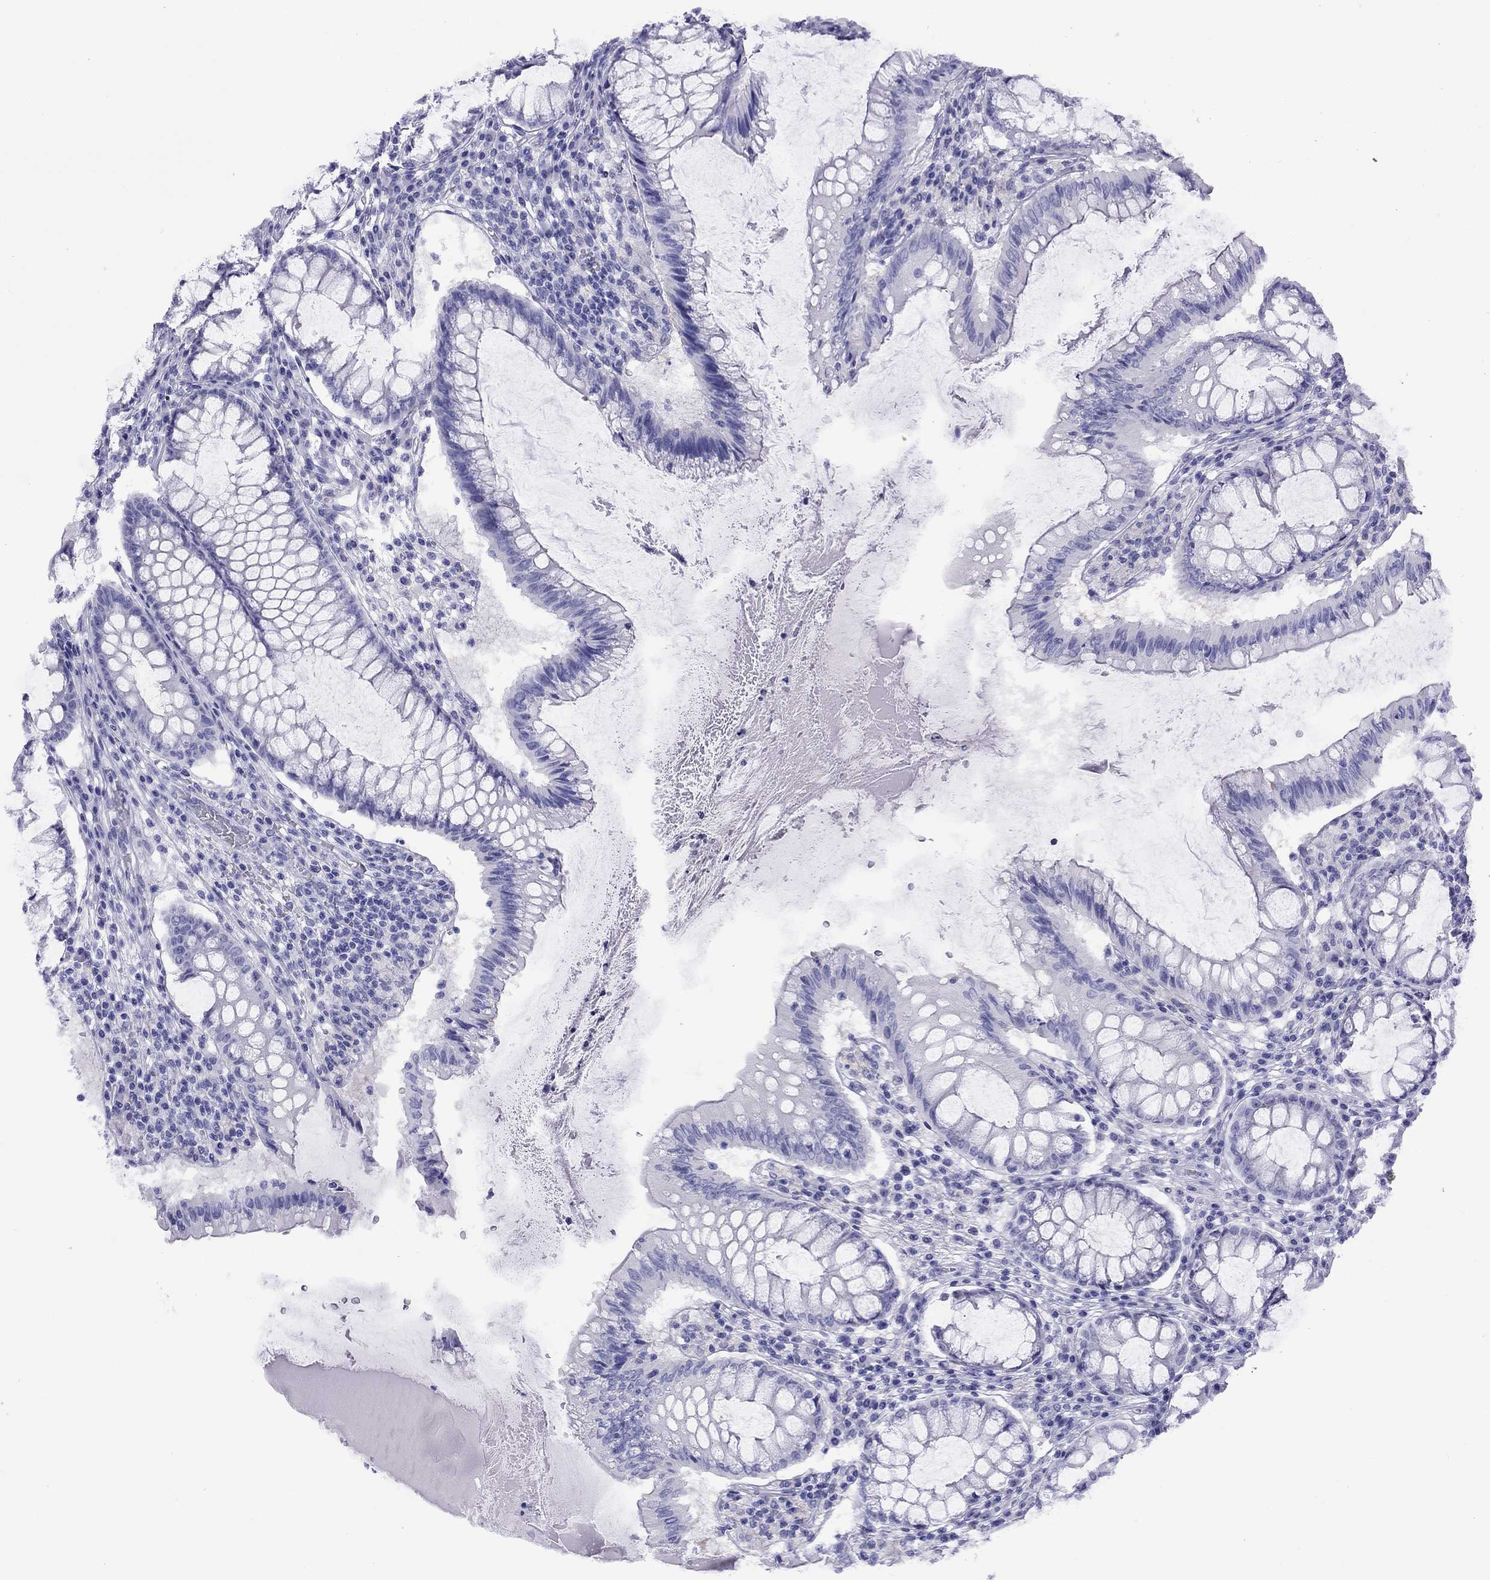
{"staining": {"intensity": "negative", "quantity": "none", "location": "none"}, "tissue": "colorectal cancer", "cell_type": "Tumor cells", "image_type": "cancer", "snomed": [{"axis": "morphology", "description": "Adenocarcinoma, NOS"}, {"axis": "topography", "description": "Colon"}], "caption": "Protein analysis of colorectal cancer (adenocarcinoma) reveals no significant staining in tumor cells.", "gene": "SLC30A8", "patient": {"sex": "female", "age": 70}}